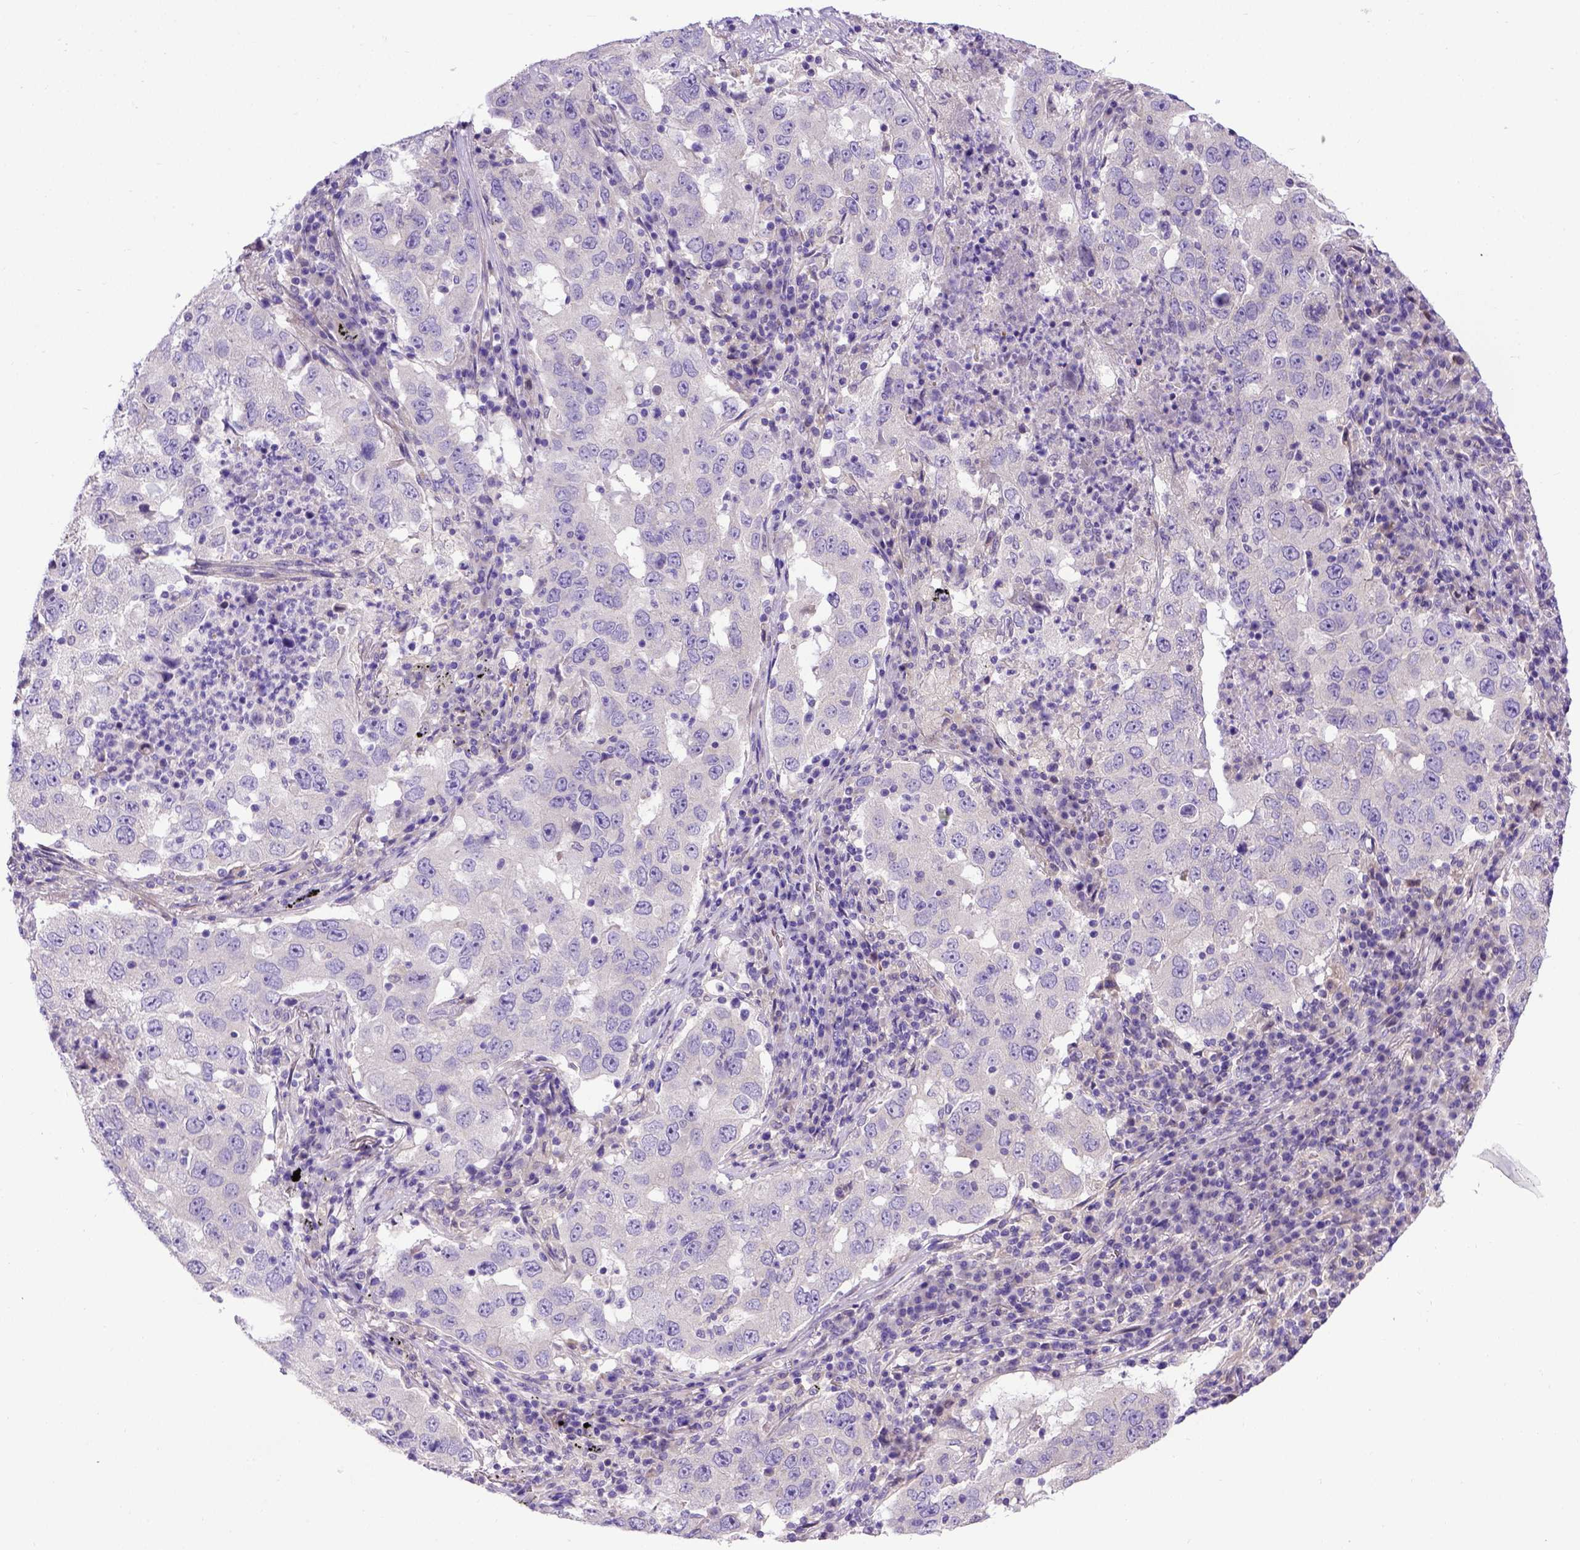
{"staining": {"intensity": "negative", "quantity": "none", "location": "none"}, "tissue": "lung cancer", "cell_type": "Tumor cells", "image_type": "cancer", "snomed": [{"axis": "morphology", "description": "Adenocarcinoma, NOS"}, {"axis": "topography", "description": "Lung"}], "caption": "Protein analysis of lung adenocarcinoma displays no significant staining in tumor cells.", "gene": "ADAM12", "patient": {"sex": "male", "age": 73}}